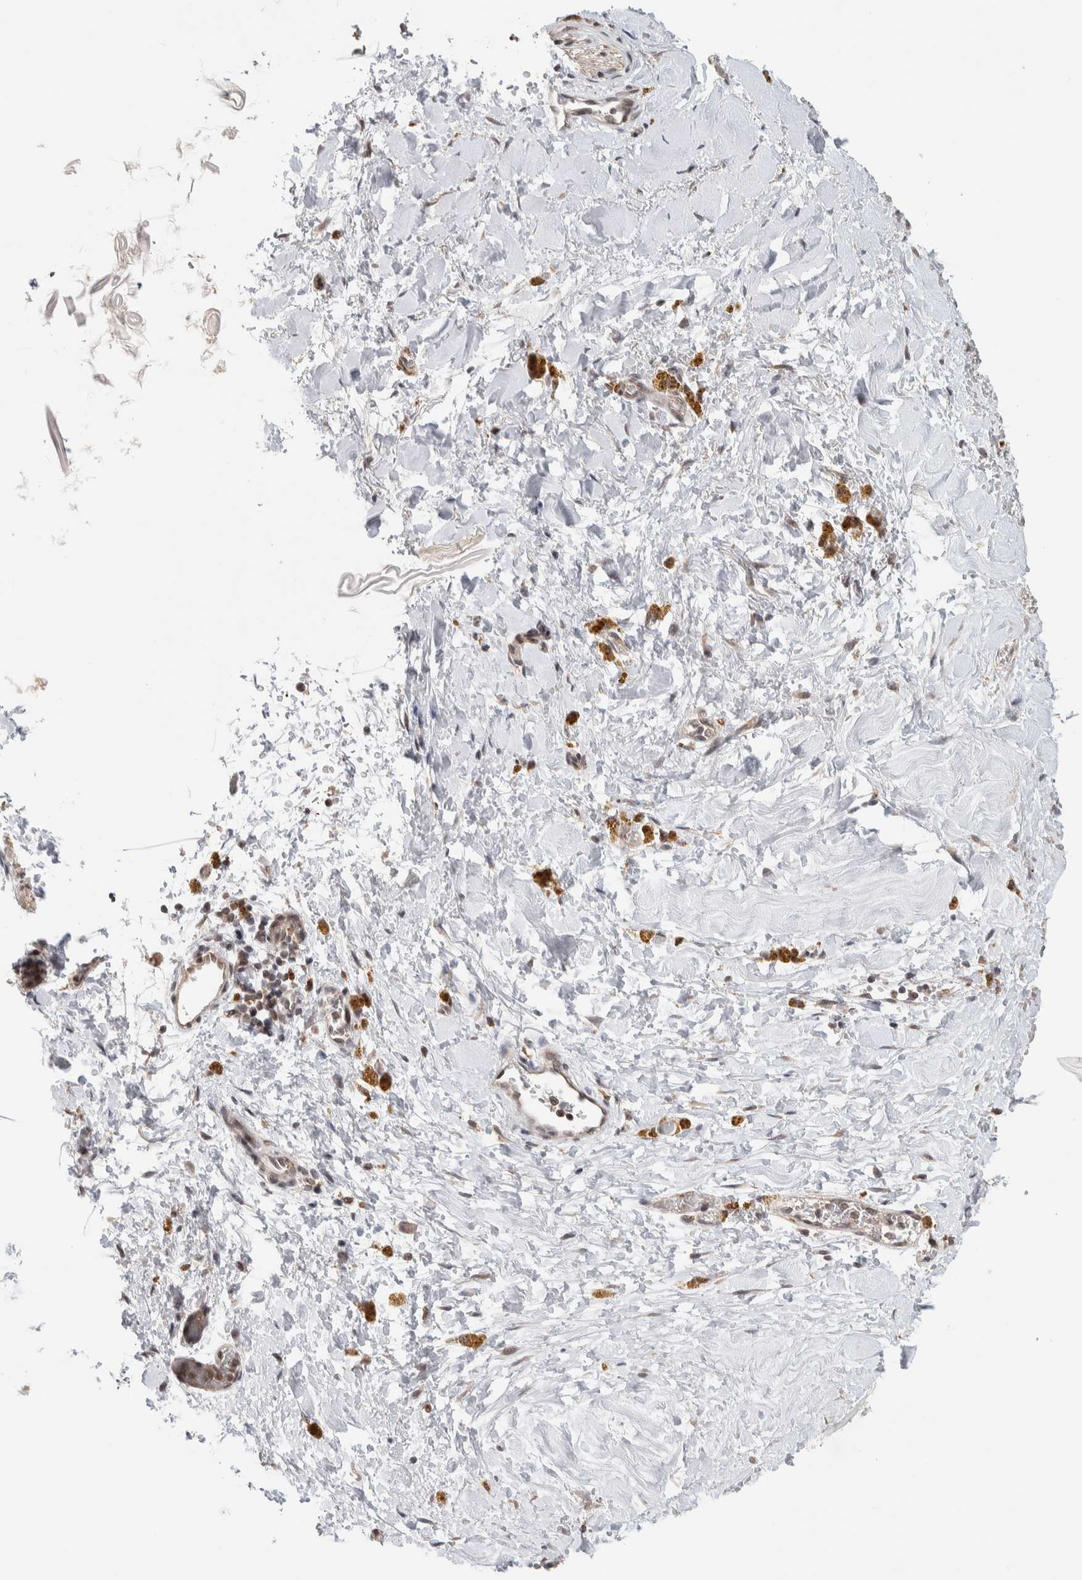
{"staining": {"intensity": "weak", "quantity": ">75%", "location": "cytoplasmic/membranous"}, "tissue": "adipose tissue", "cell_type": "Adipocytes", "image_type": "normal", "snomed": [{"axis": "morphology", "description": "Normal tissue, NOS"}, {"axis": "topography", "description": "Kidney"}, {"axis": "topography", "description": "Peripheral nerve tissue"}], "caption": "This photomicrograph reveals IHC staining of normal adipose tissue, with low weak cytoplasmic/membranous positivity in about >75% of adipocytes.", "gene": "KCNK1", "patient": {"sex": "male", "age": 7}}